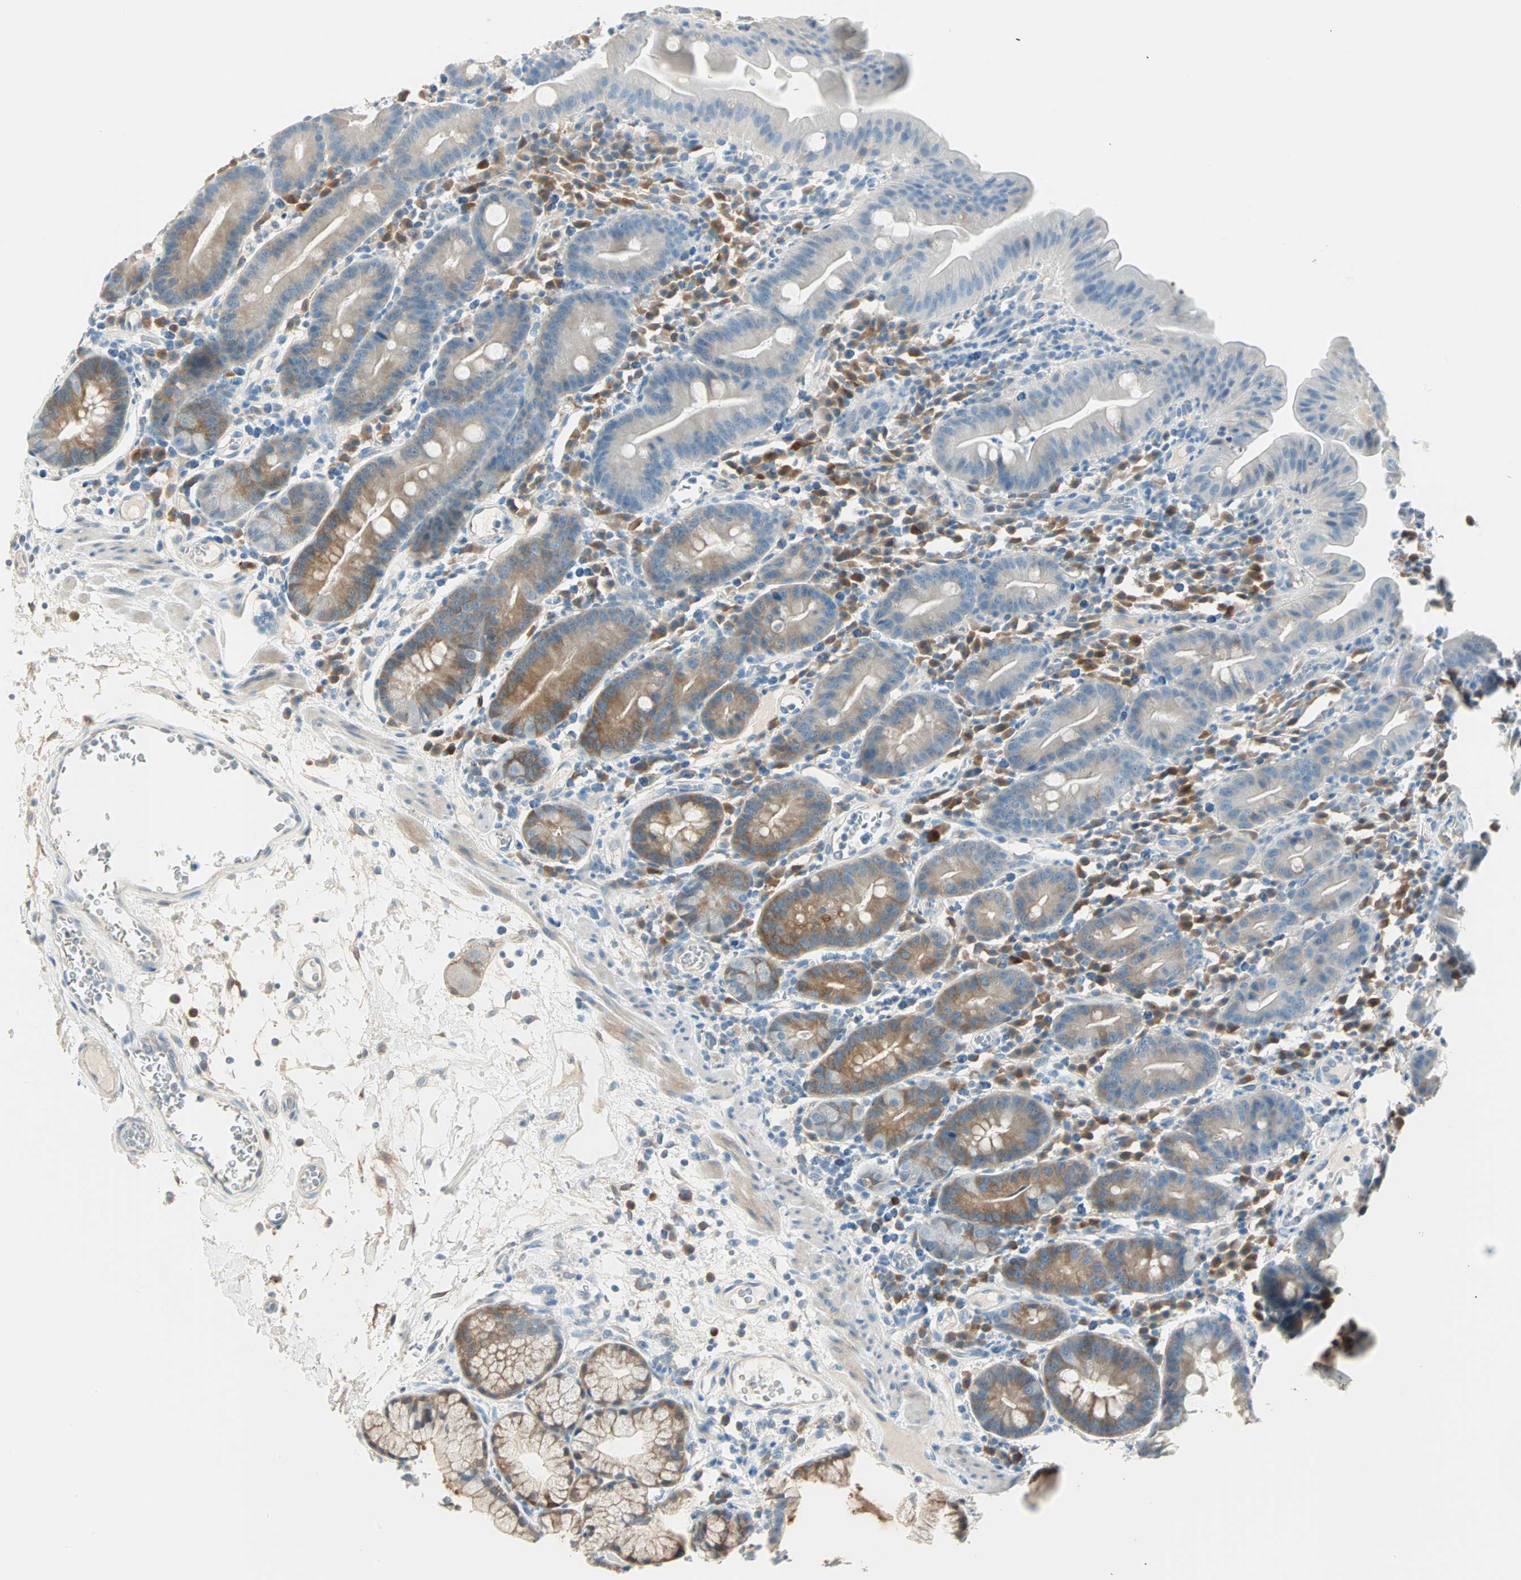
{"staining": {"intensity": "moderate", "quantity": "<25%", "location": "cytoplasmic/membranous"}, "tissue": "duodenum", "cell_type": "Glandular cells", "image_type": "normal", "snomed": [{"axis": "morphology", "description": "Normal tissue, NOS"}, {"axis": "topography", "description": "Duodenum"}], "caption": "Glandular cells show low levels of moderate cytoplasmic/membranous positivity in approximately <25% of cells in normal human duodenum.", "gene": "ATF6", "patient": {"sex": "male", "age": 50}}